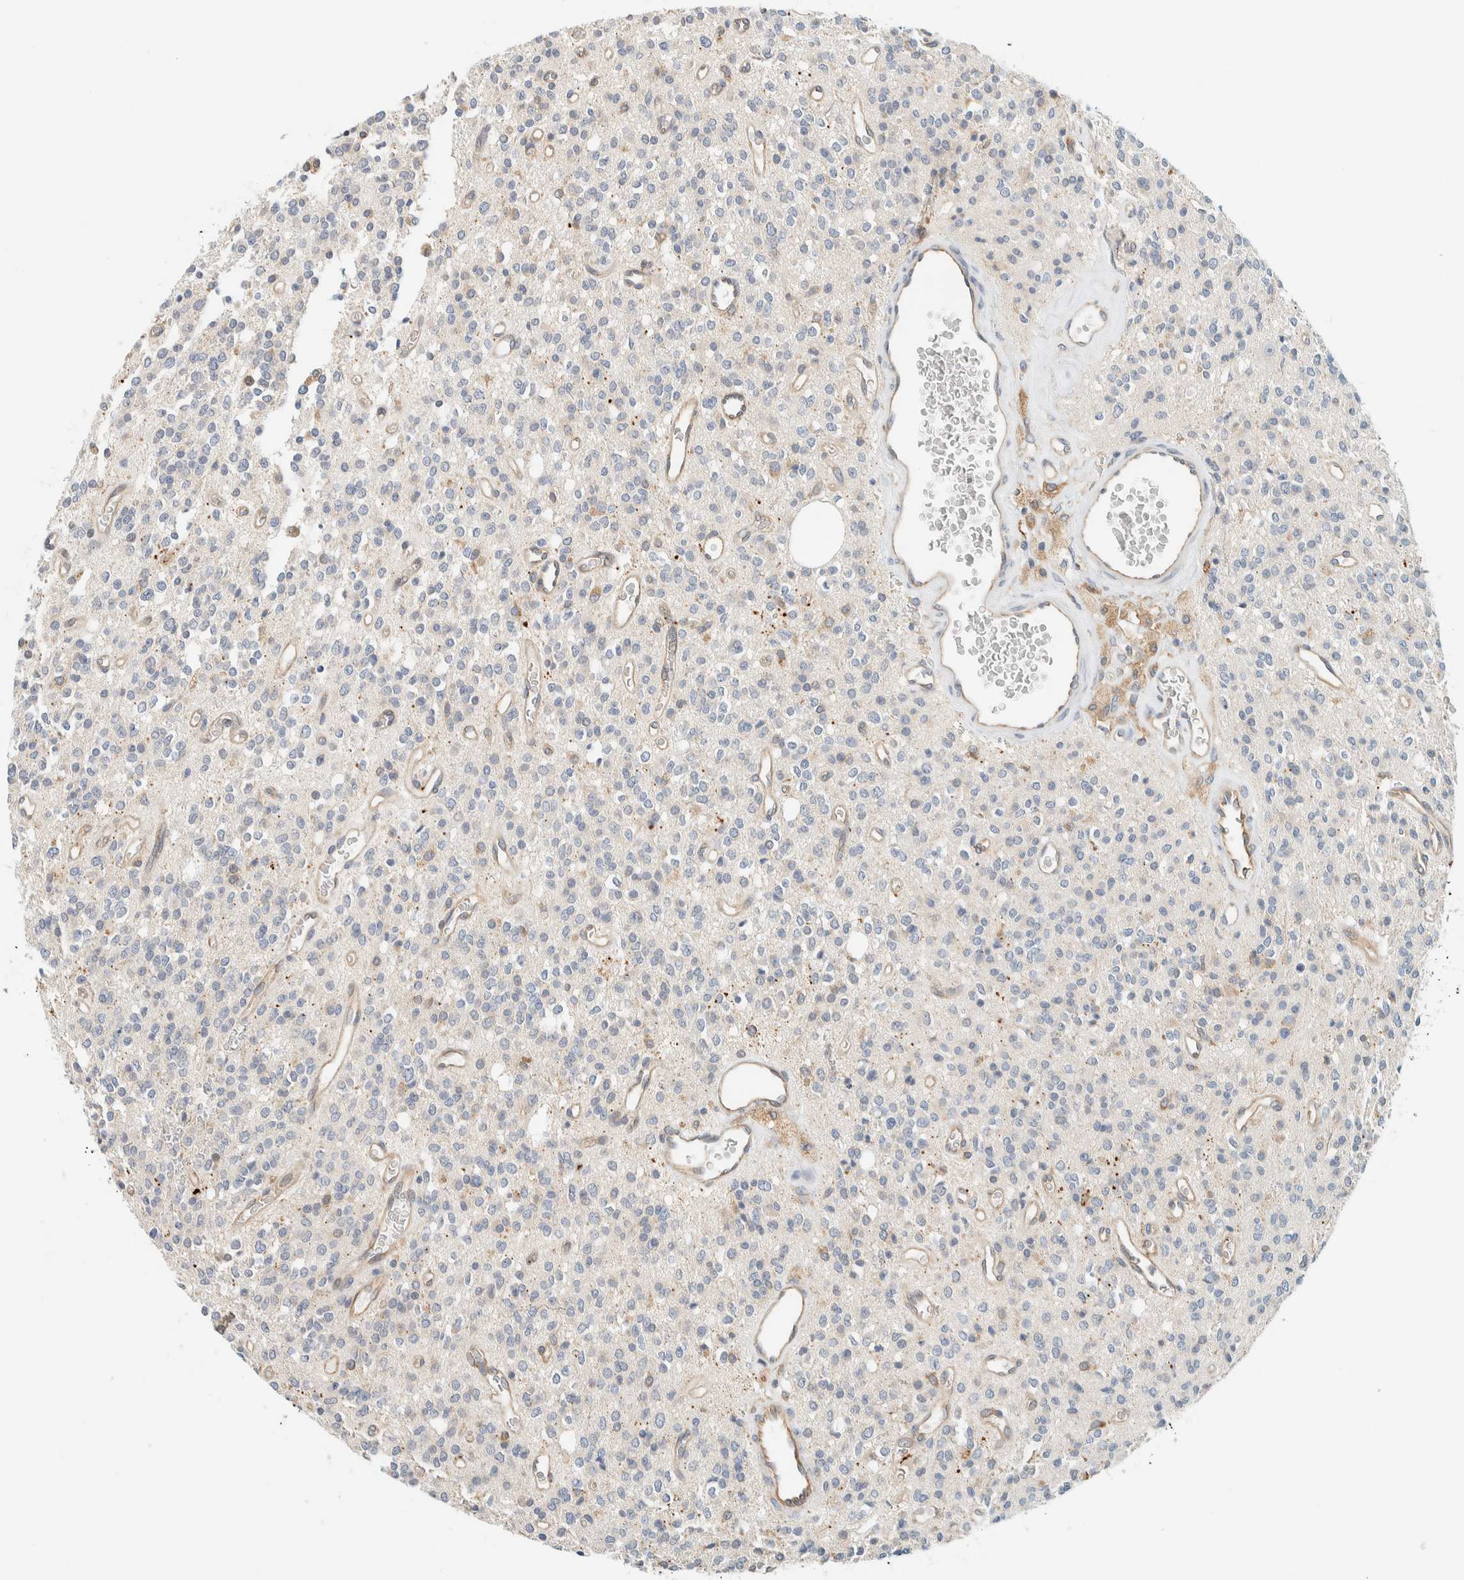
{"staining": {"intensity": "negative", "quantity": "none", "location": "none"}, "tissue": "glioma", "cell_type": "Tumor cells", "image_type": "cancer", "snomed": [{"axis": "morphology", "description": "Glioma, malignant, High grade"}, {"axis": "topography", "description": "Brain"}], "caption": "The IHC image has no significant staining in tumor cells of glioma tissue.", "gene": "SUMF2", "patient": {"sex": "male", "age": 34}}